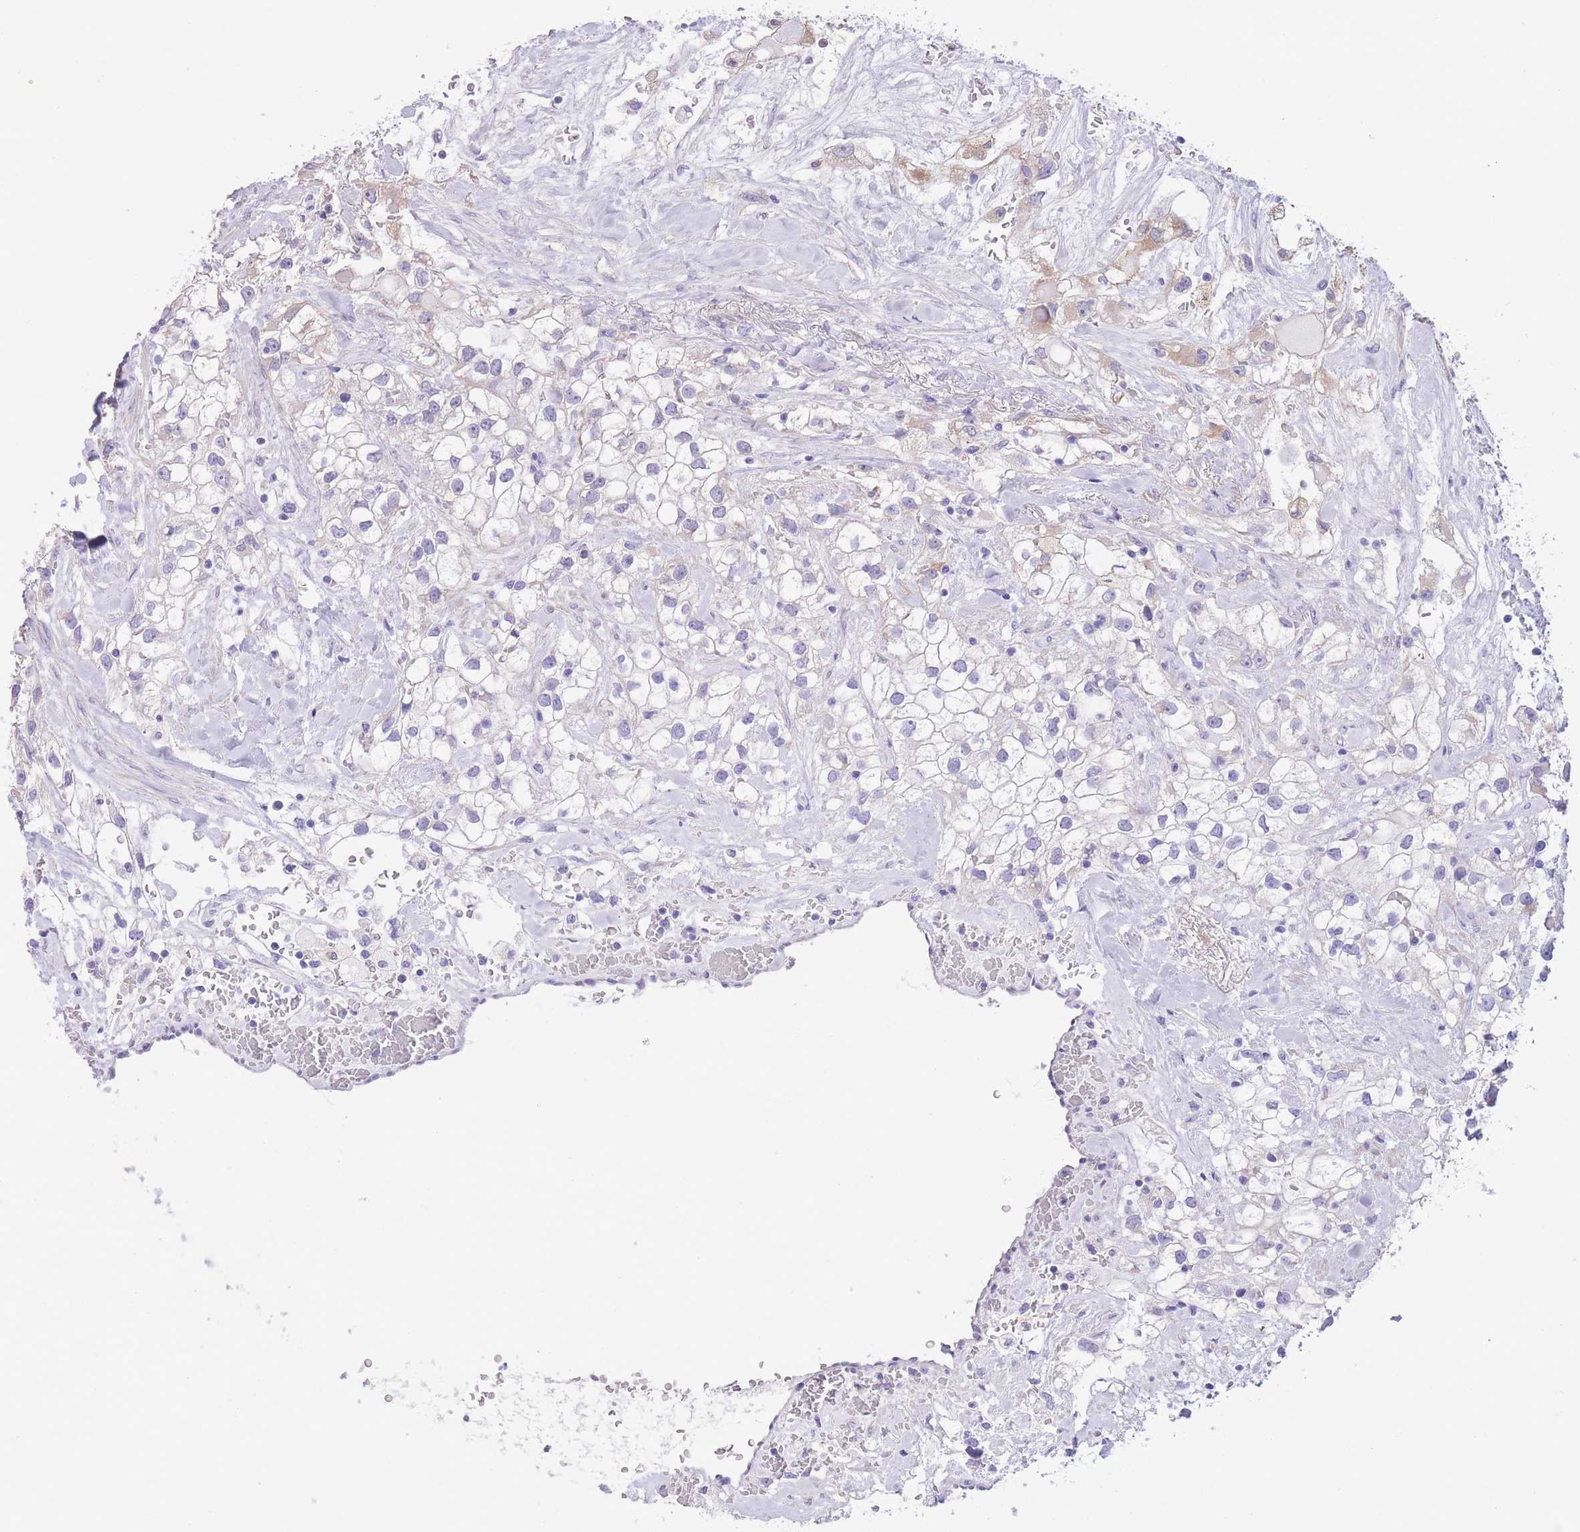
{"staining": {"intensity": "negative", "quantity": "none", "location": "none"}, "tissue": "renal cancer", "cell_type": "Tumor cells", "image_type": "cancer", "snomed": [{"axis": "morphology", "description": "Adenocarcinoma, NOS"}, {"axis": "topography", "description": "Kidney"}], "caption": "Renal cancer (adenocarcinoma) was stained to show a protein in brown. There is no significant staining in tumor cells. The staining is performed using DAB brown chromogen with nuclei counter-stained in using hematoxylin.", "gene": "RAI2", "patient": {"sex": "male", "age": 59}}